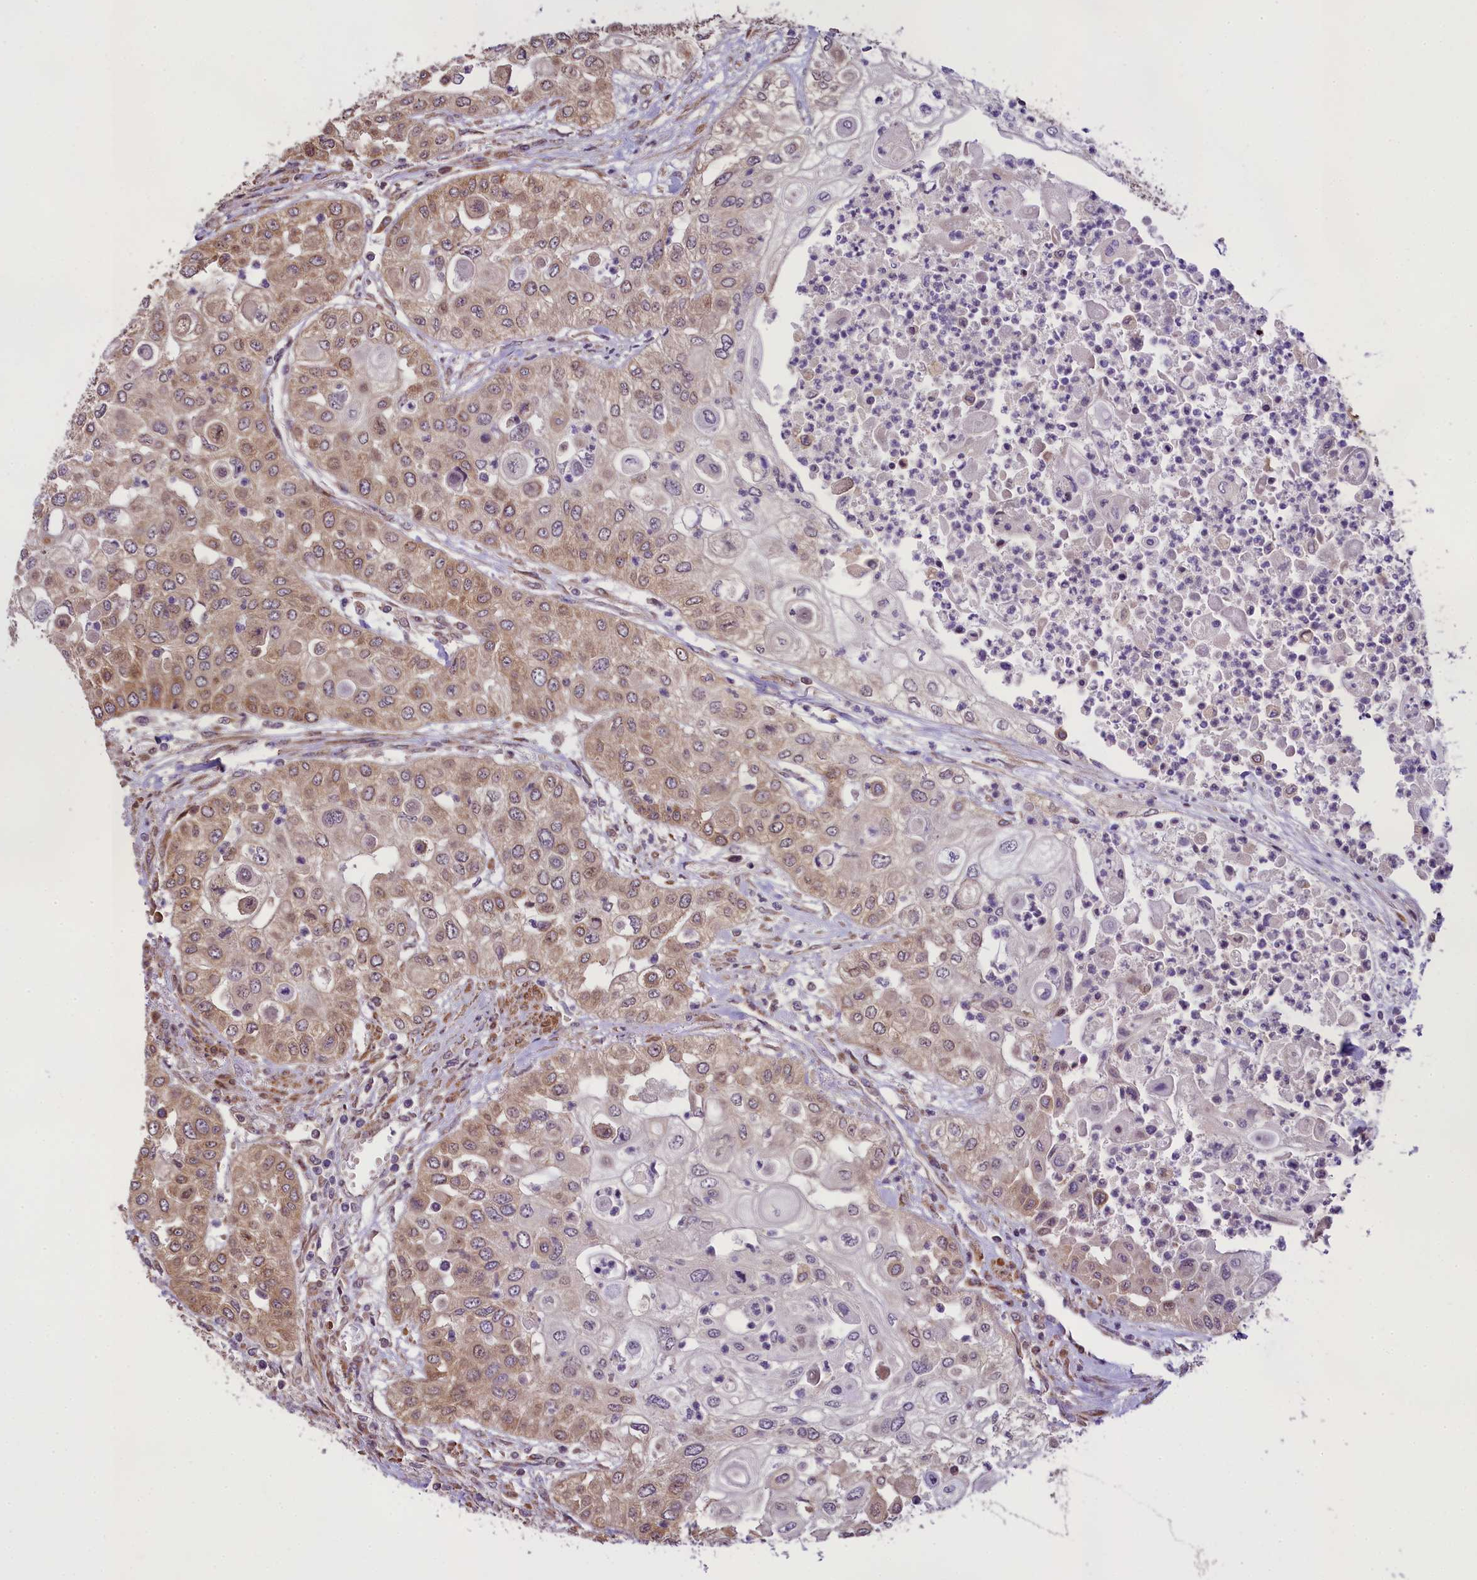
{"staining": {"intensity": "weak", "quantity": ">75%", "location": "cytoplasmic/membranous"}, "tissue": "urothelial cancer", "cell_type": "Tumor cells", "image_type": "cancer", "snomed": [{"axis": "morphology", "description": "Urothelial carcinoma, High grade"}, {"axis": "topography", "description": "Urinary bladder"}], "caption": "Weak cytoplasmic/membranous protein expression is present in about >75% of tumor cells in urothelial cancer.", "gene": "RBBP8", "patient": {"sex": "female", "age": 79}}